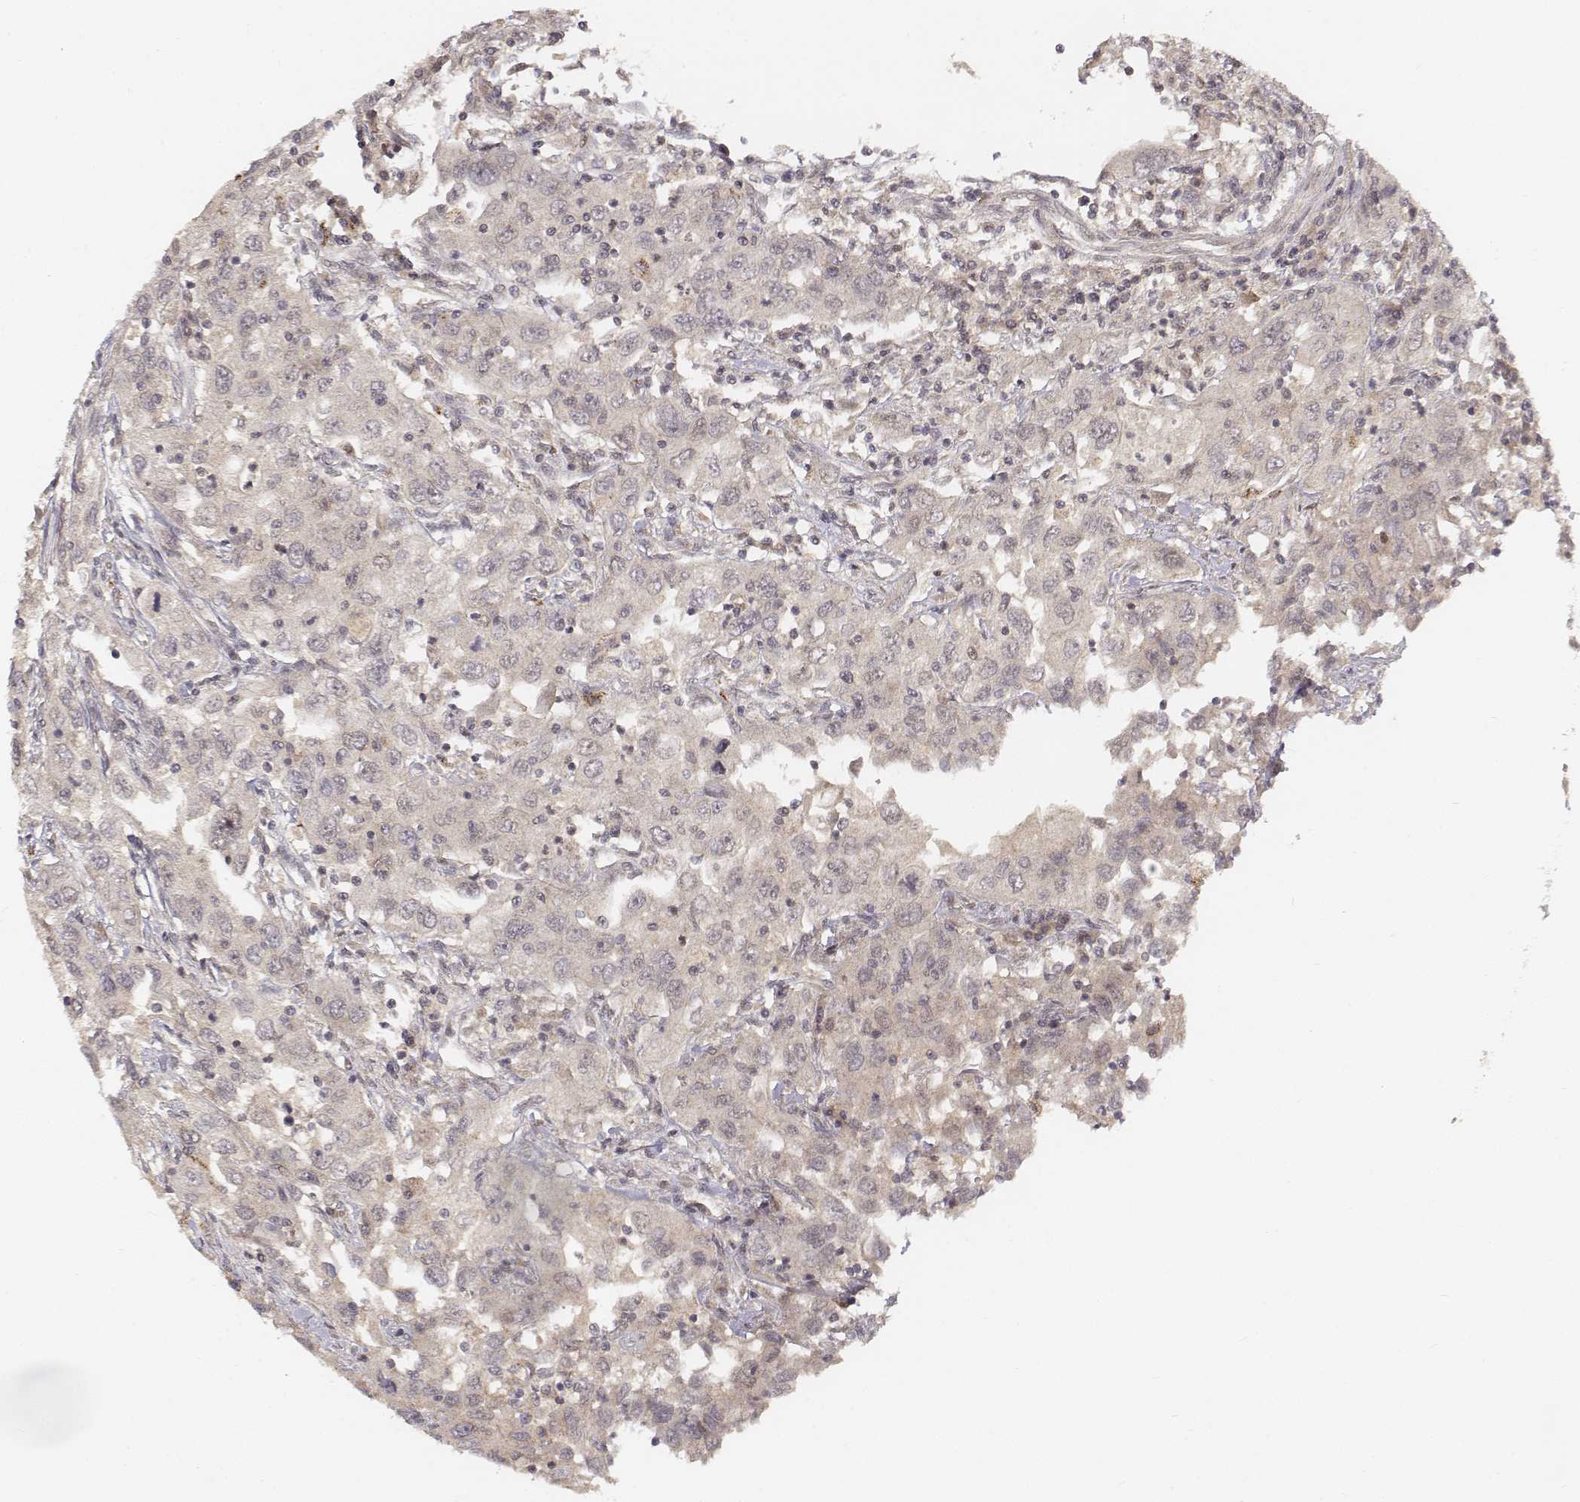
{"staining": {"intensity": "negative", "quantity": "none", "location": "none"}, "tissue": "urothelial cancer", "cell_type": "Tumor cells", "image_type": "cancer", "snomed": [{"axis": "morphology", "description": "Urothelial carcinoma, High grade"}, {"axis": "topography", "description": "Urinary bladder"}], "caption": "Tumor cells show no significant protein expression in urothelial carcinoma (high-grade).", "gene": "FANCD2", "patient": {"sex": "male", "age": 76}}